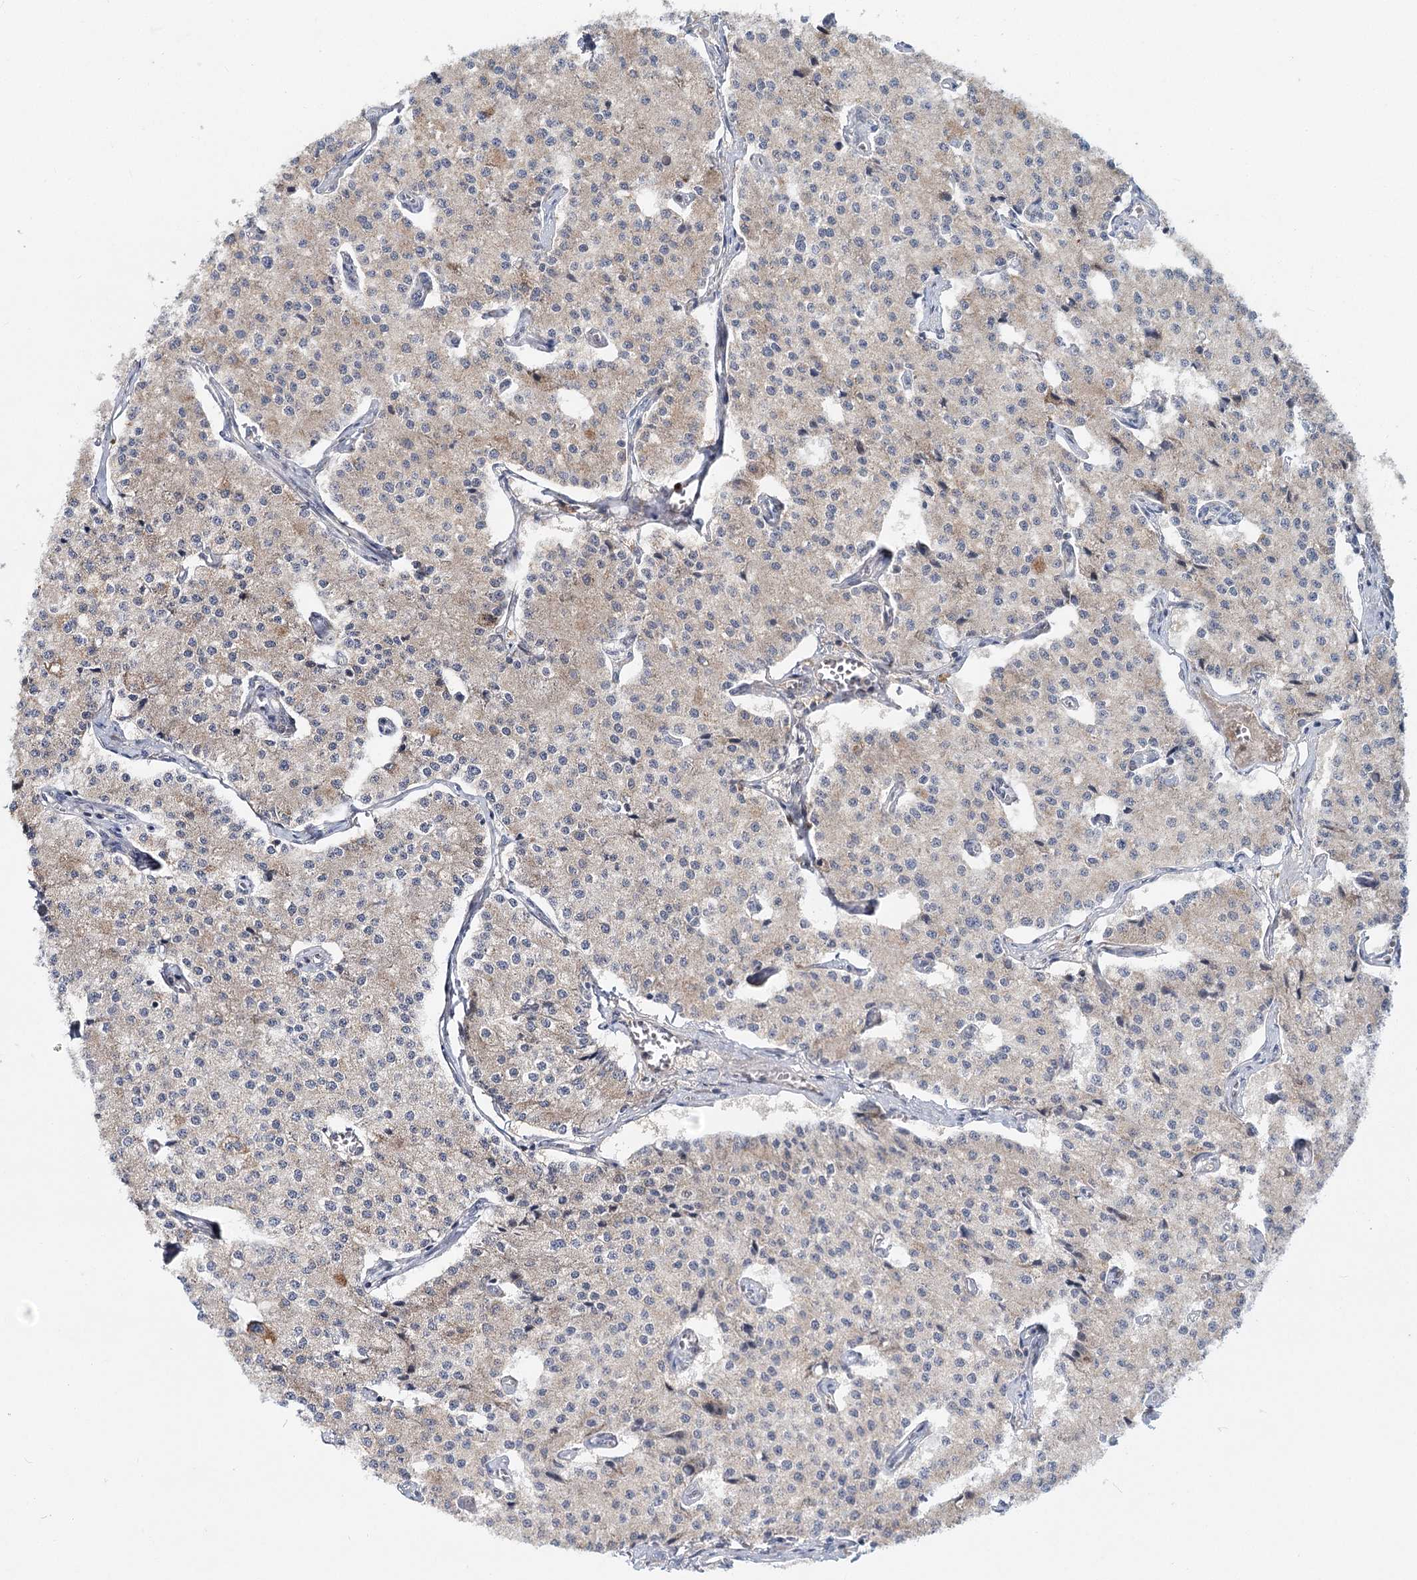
{"staining": {"intensity": "weak", "quantity": "<25%", "location": "cytoplasmic/membranous"}, "tissue": "carcinoid", "cell_type": "Tumor cells", "image_type": "cancer", "snomed": [{"axis": "morphology", "description": "Carcinoid, malignant, NOS"}, {"axis": "topography", "description": "Colon"}], "caption": "A photomicrograph of carcinoid stained for a protein exhibits no brown staining in tumor cells.", "gene": "AP3B1", "patient": {"sex": "female", "age": 52}}